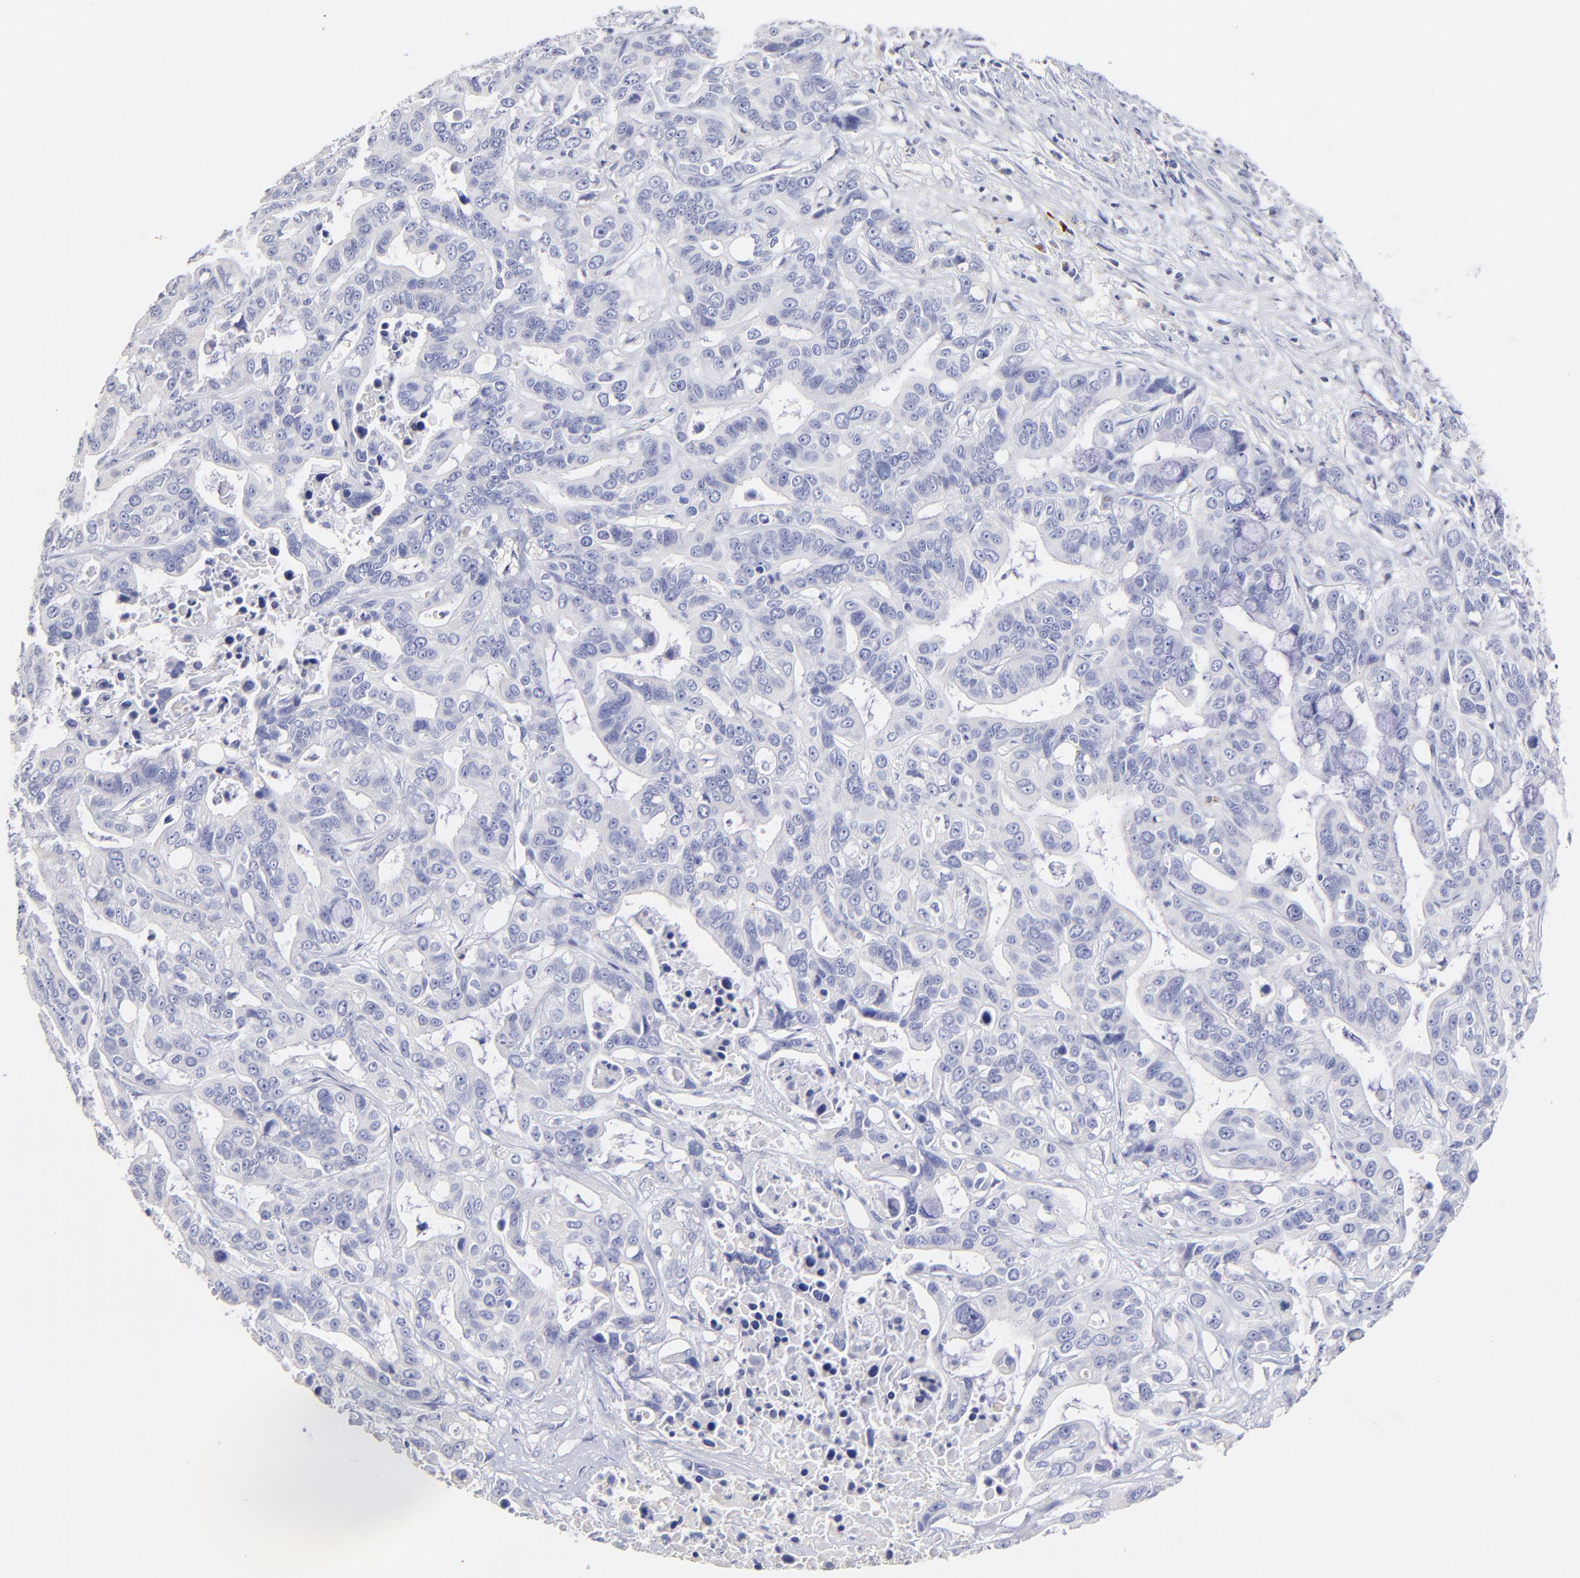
{"staining": {"intensity": "negative", "quantity": "none", "location": "none"}, "tissue": "liver cancer", "cell_type": "Tumor cells", "image_type": "cancer", "snomed": [{"axis": "morphology", "description": "Cholangiocarcinoma"}, {"axis": "topography", "description": "Liver"}], "caption": "Tumor cells show no significant expression in cholangiocarcinoma (liver). The staining was performed using DAB (3,3'-diaminobenzidine) to visualize the protein expression in brown, while the nuclei were stained in blue with hematoxylin (Magnification: 20x).", "gene": "ASB9", "patient": {"sex": "female", "age": 65}}